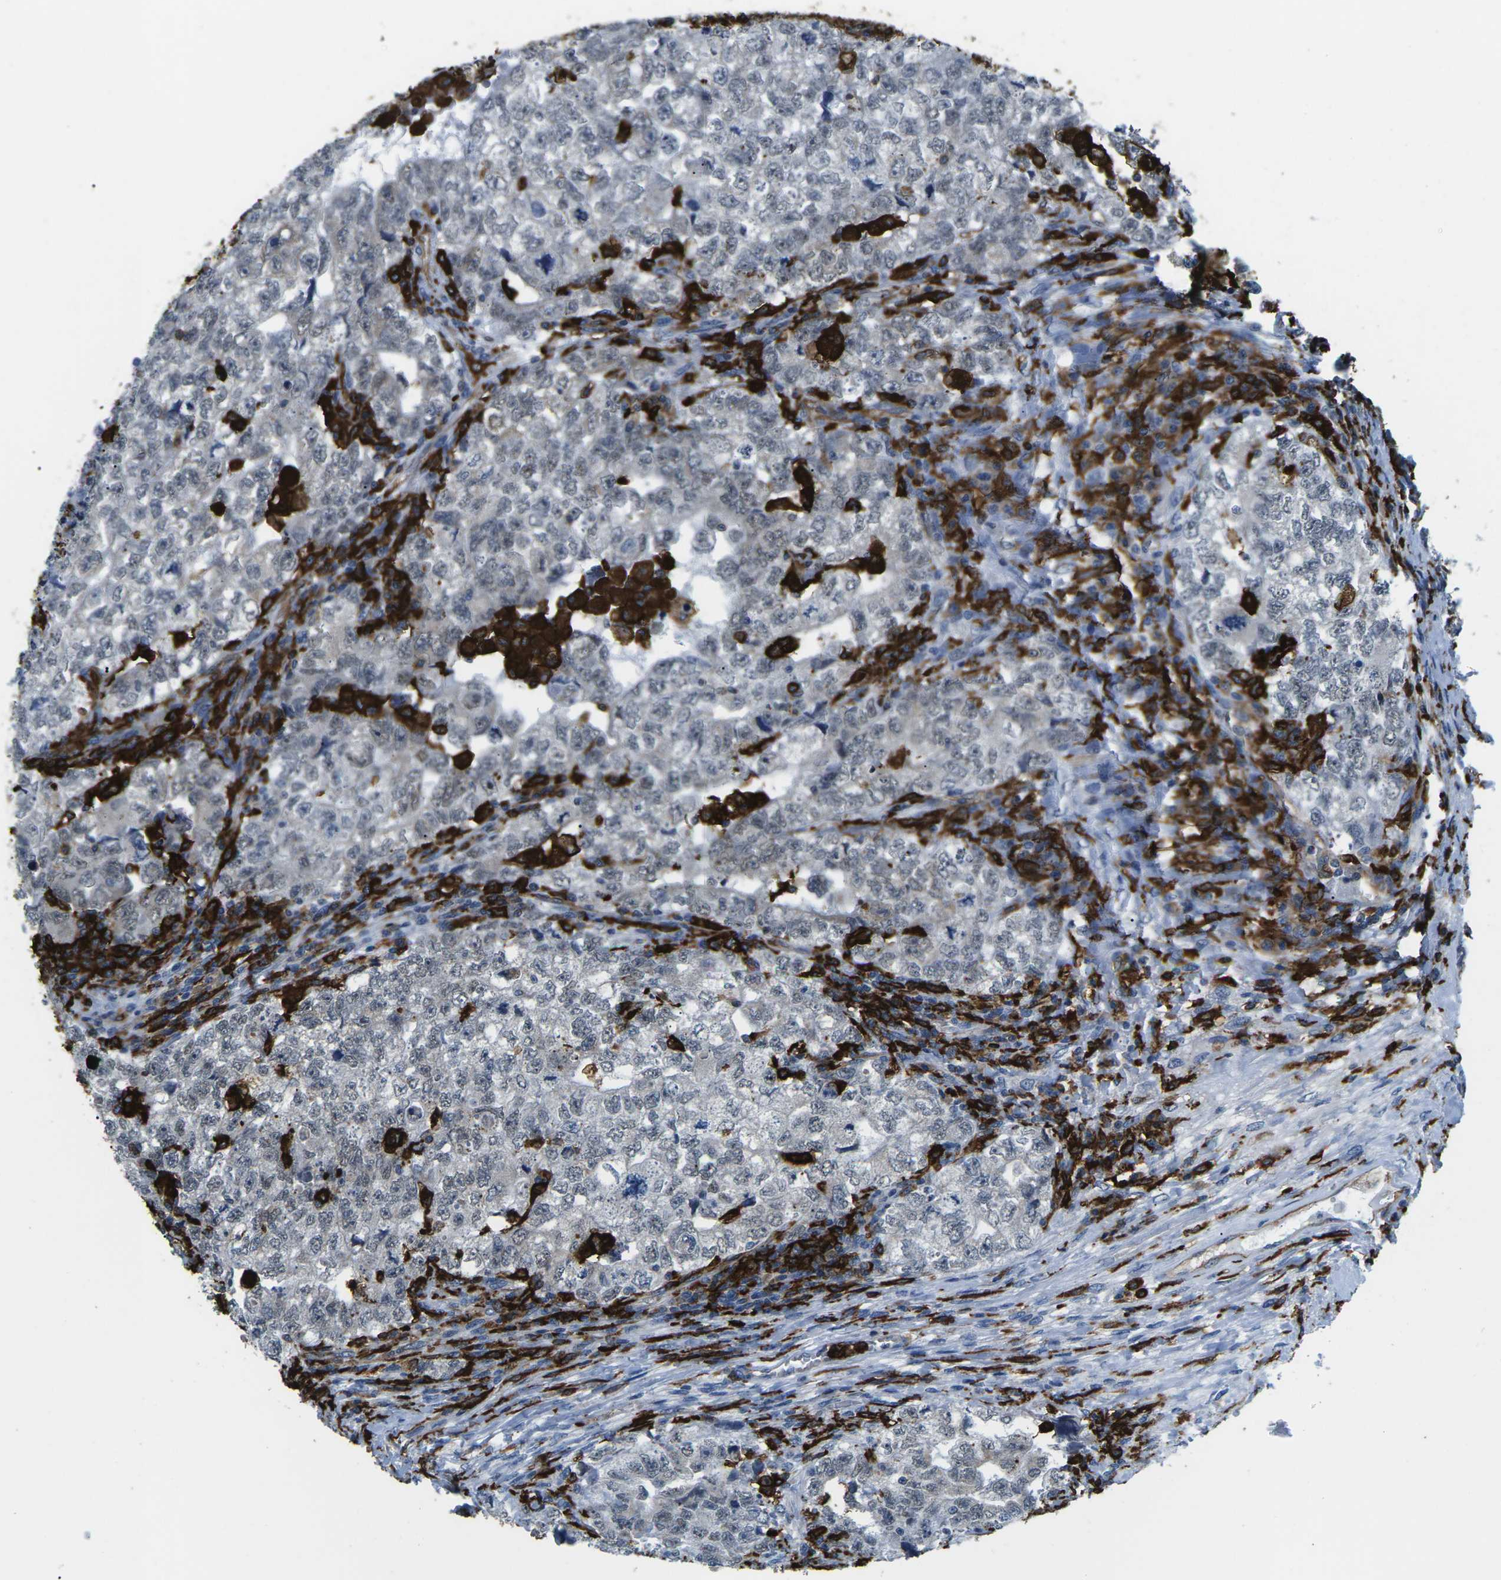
{"staining": {"intensity": "negative", "quantity": "none", "location": "none"}, "tissue": "testis cancer", "cell_type": "Tumor cells", "image_type": "cancer", "snomed": [{"axis": "morphology", "description": "Carcinoma, Embryonal, NOS"}, {"axis": "topography", "description": "Testis"}], "caption": "A micrograph of human embryonal carcinoma (testis) is negative for staining in tumor cells.", "gene": "PTPN1", "patient": {"sex": "male", "age": 36}}